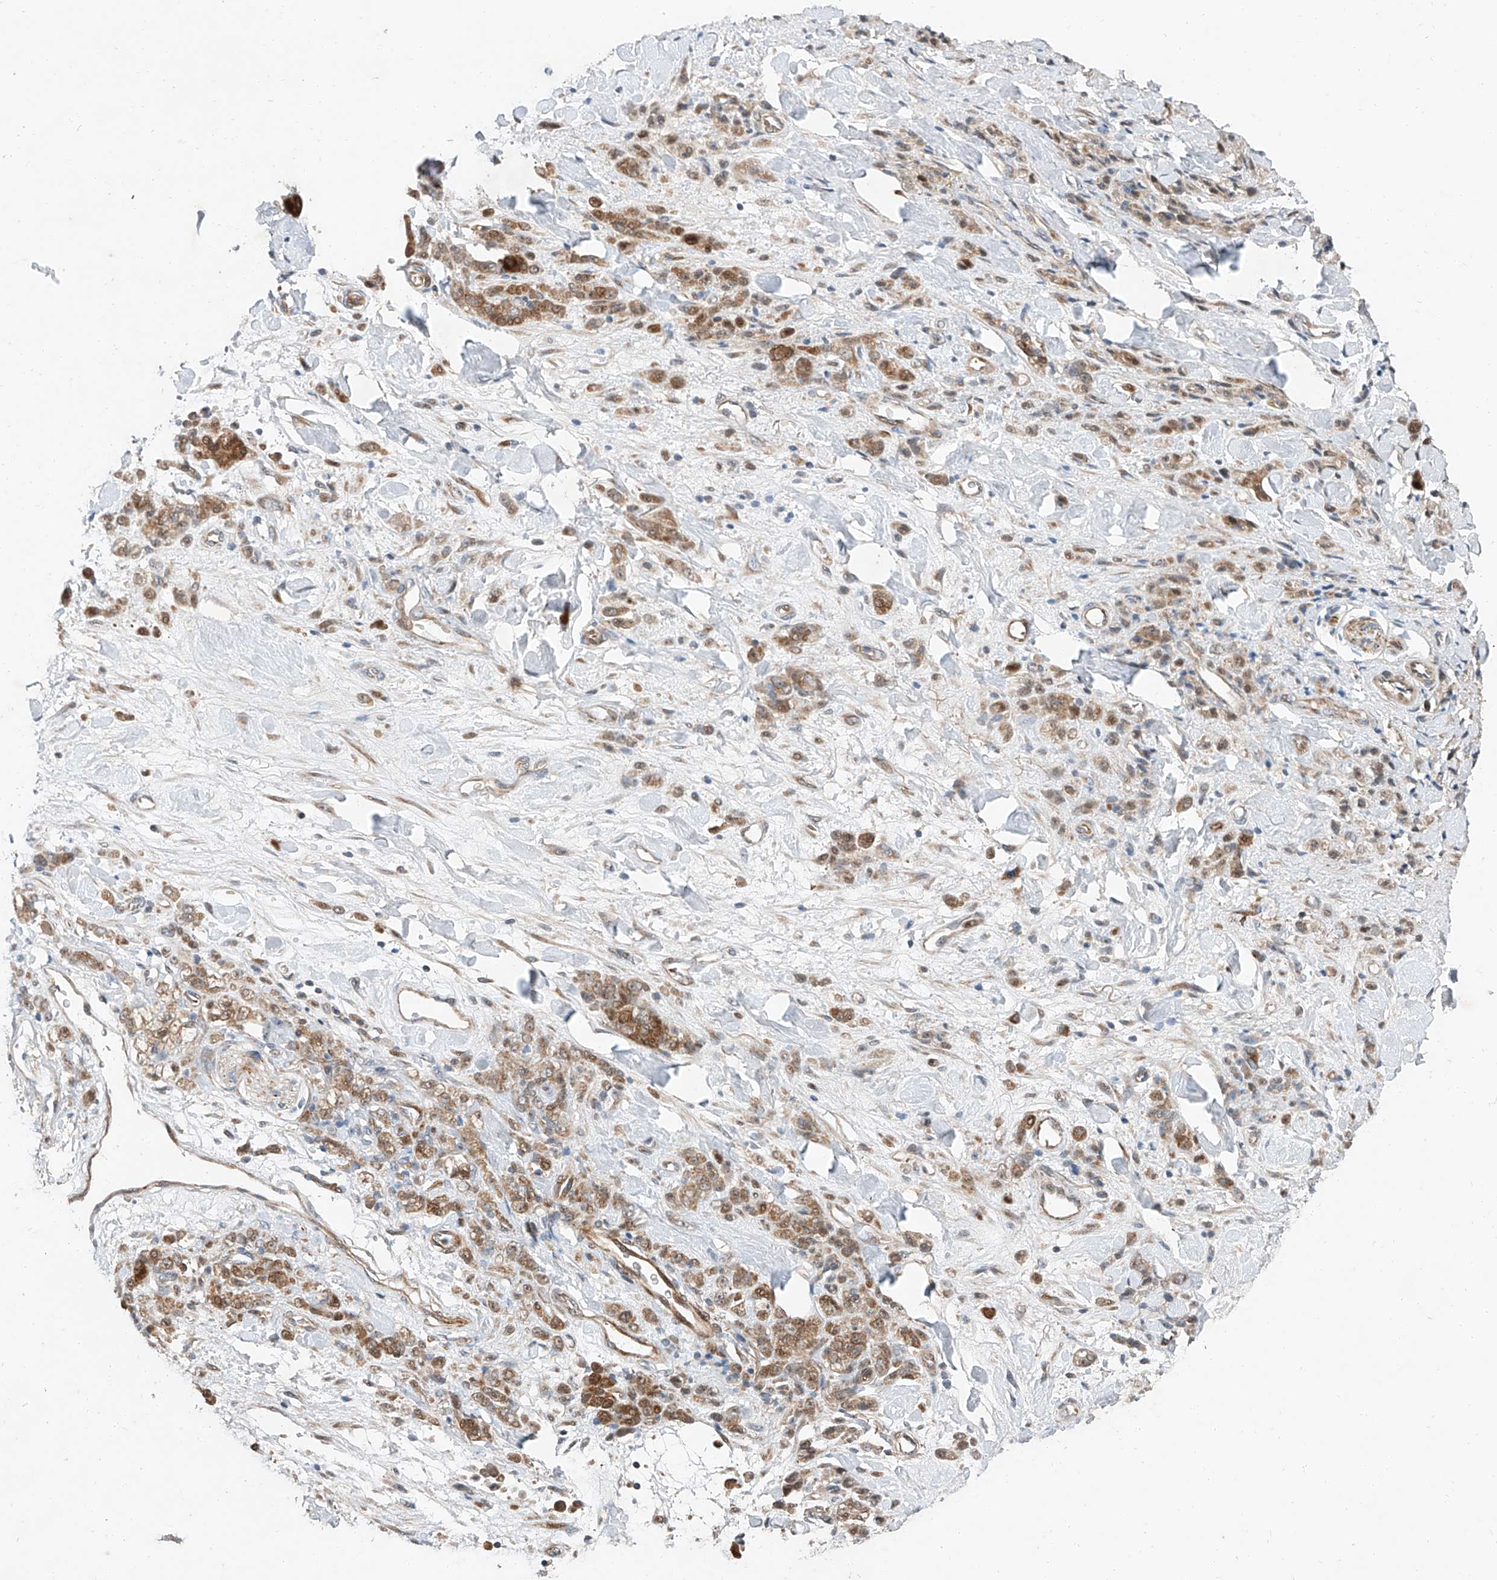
{"staining": {"intensity": "moderate", "quantity": ">75%", "location": "cytoplasmic/membranous"}, "tissue": "stomach cancer", "cell_type": "Tumor cells", "image_type": "cancer", "snomed": [{"axis": "morphology", "description": "Normal tissue, NOS"}, {"axis": "morphology", "description": "Adenocarcinoma, NOS"}, {"axis": "topography", "description": "Stomach"}], "caption": "Brown immunohistochemical staining in adenocarcinoma (stomach) reveals moderate cytoplasmic/membranous staining in about >75% of tumor cells. (DAB = brown stain, brightfield microscopy at high magnification).", "gene": "USF3", "patient": {"sex": "male", "age": 82}}